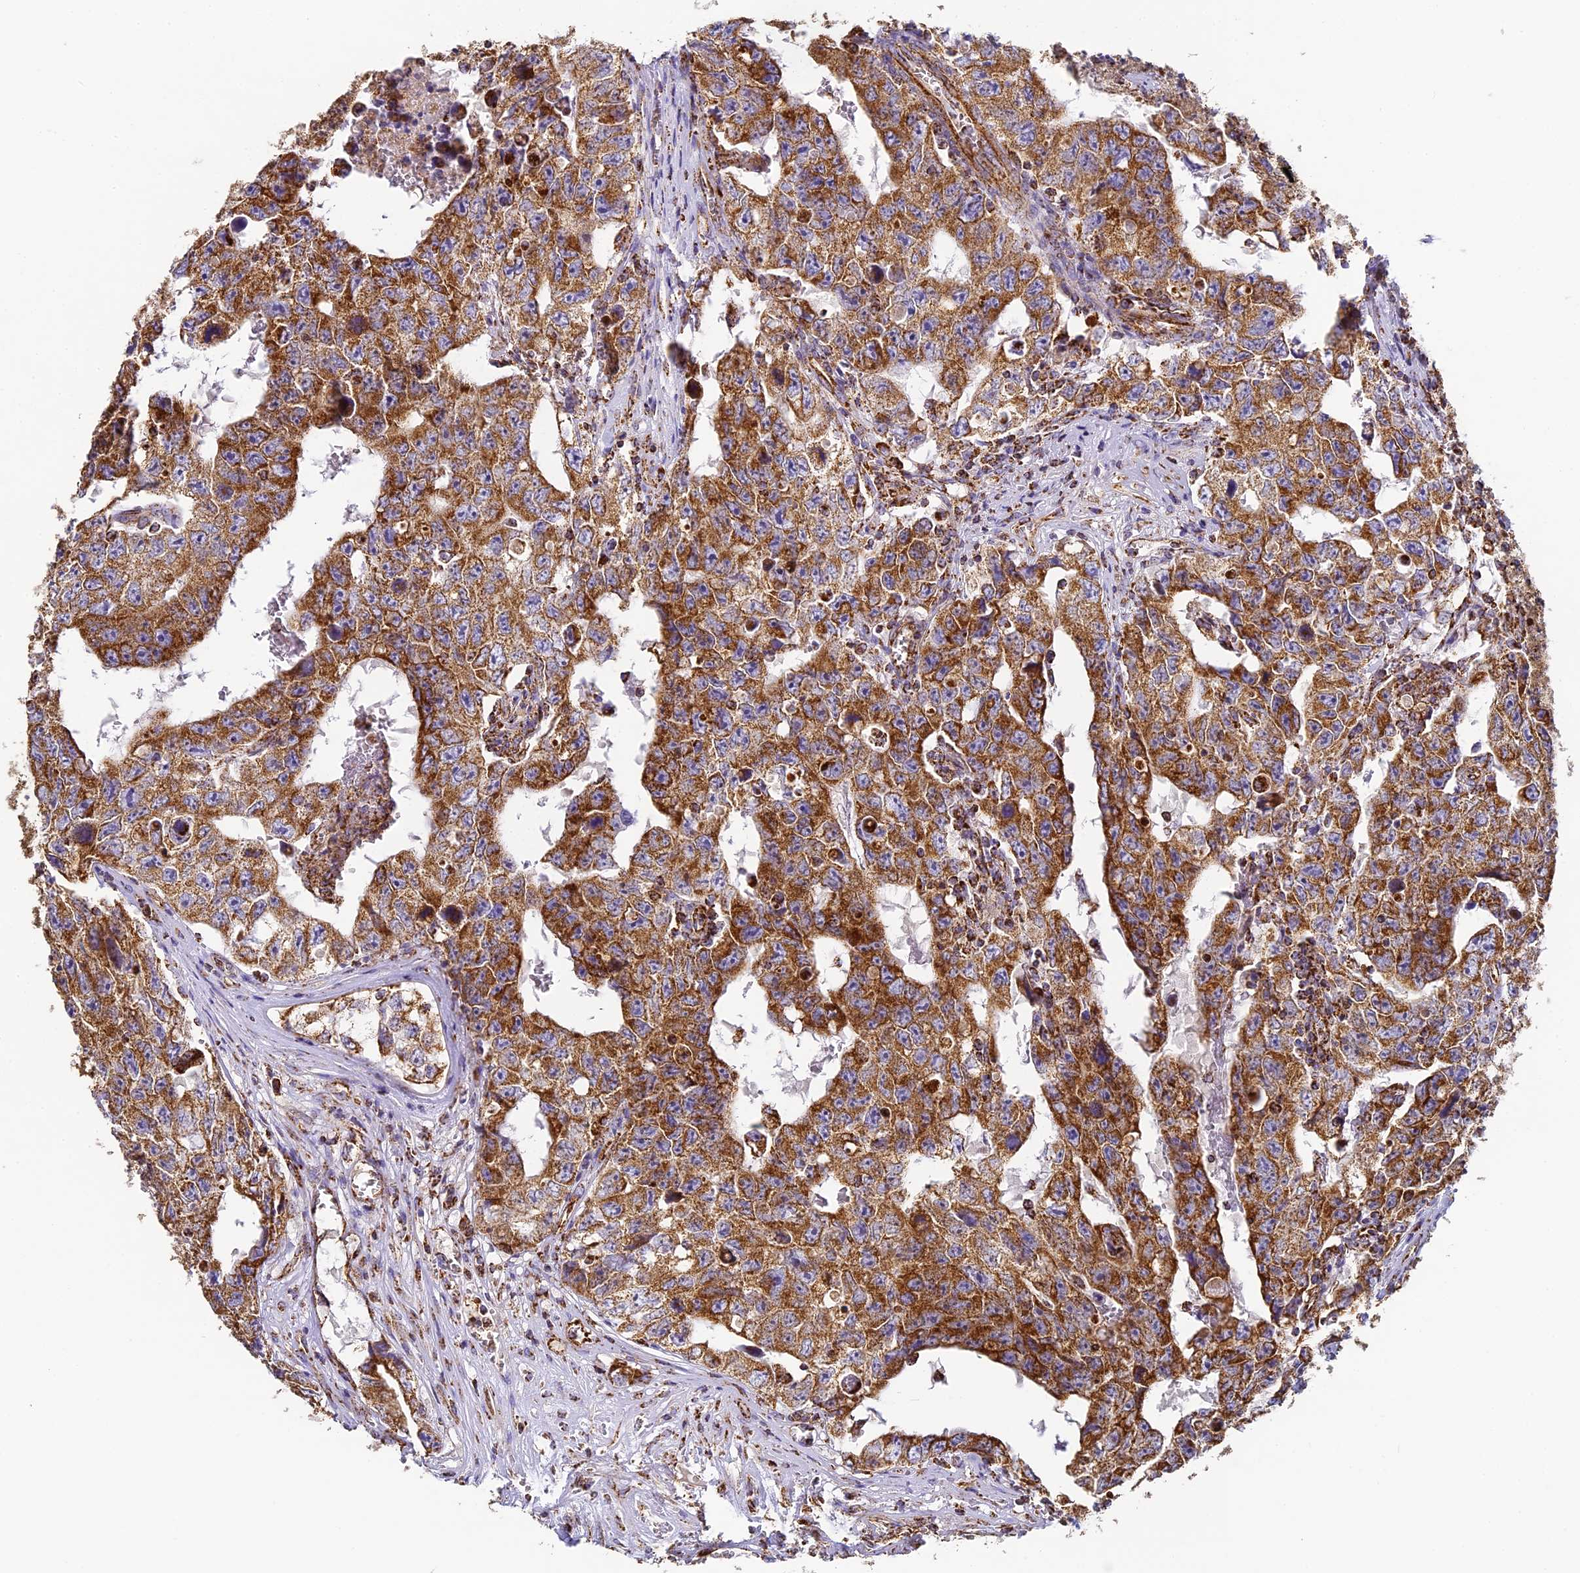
{"staining": {"intensity": "moderate", "quantity": ">75%", "location": "cytoplasmic/membranous"}, "tissue": "testis cancer", "cell_type": "Tumor cells", "image_type": "cancer", "snomed": [{"axis": "morphology", "description": "Carcinoma, Embryonal, NOS"}, {"axis": "topography", "description": "Testis"}], "caption": "A photomicrograph of testis cancer (embryonal carcinoma) stained for a protein displays moderate cytoplasmic/membranous brown staining in tumor cells.", "gene": "STK17A", "patient": {"sex": "male", "age": 17}}